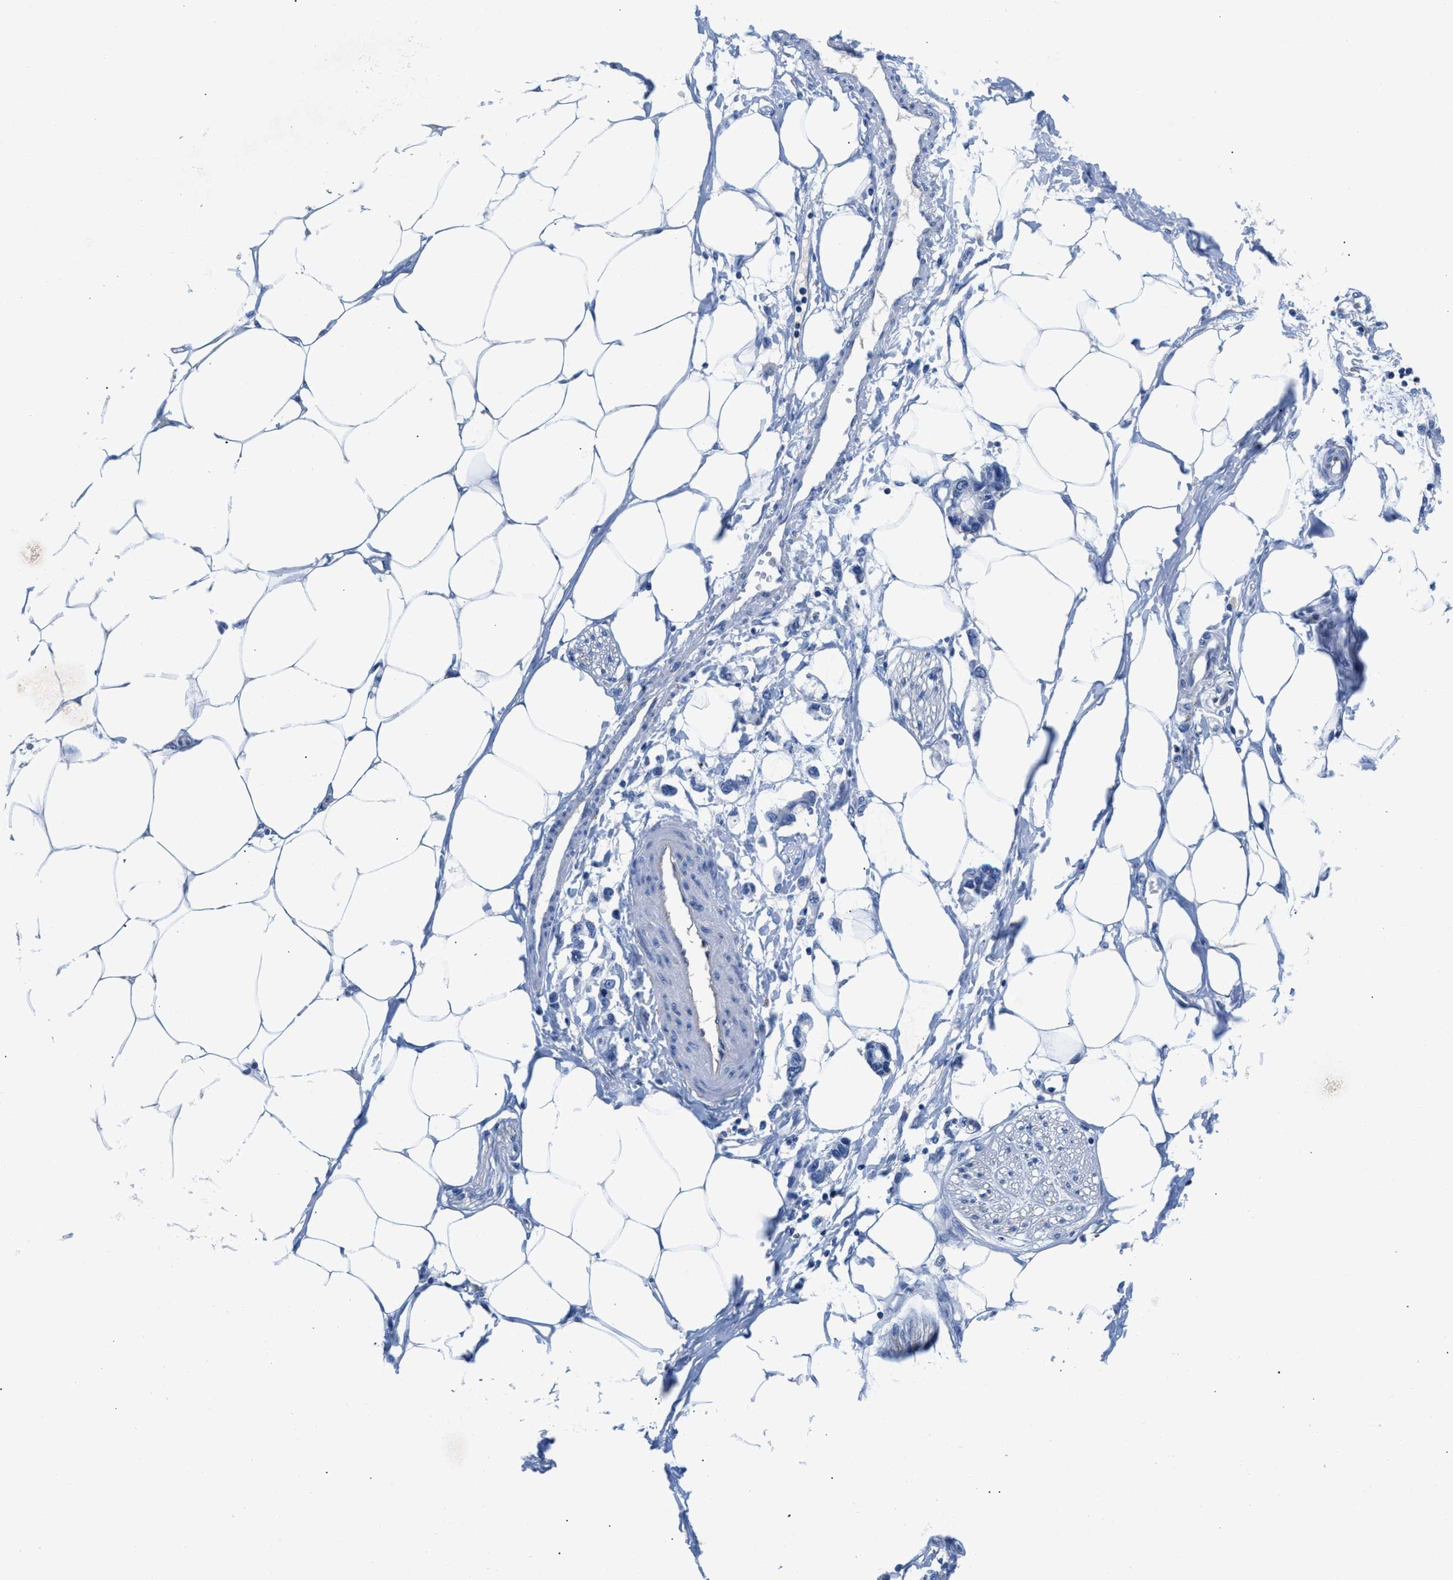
{"staining": {"intensity": "negative", "quantity": "none", "location": "none"}, "tissue": "adipose tissue", "cell_type": "Adipocytes", "image_type": "normal", "snomed": [{"axis": "morphology", "description": "Normal tissue, NOS"}, {"axis": "morphology", "description": "Adenocarcinoma, NOS"}, {"axis": "topography", "description": "Colon"}, {"axis": "topography", "description": "Peripheral nerve tissue"}], "caption": "This is an immunohistochemistry image of benign human adipose tissue. There is no staining in adipocytes.", "gene": "SLFN13", "patient": {"sex": "male", "age": 14}}